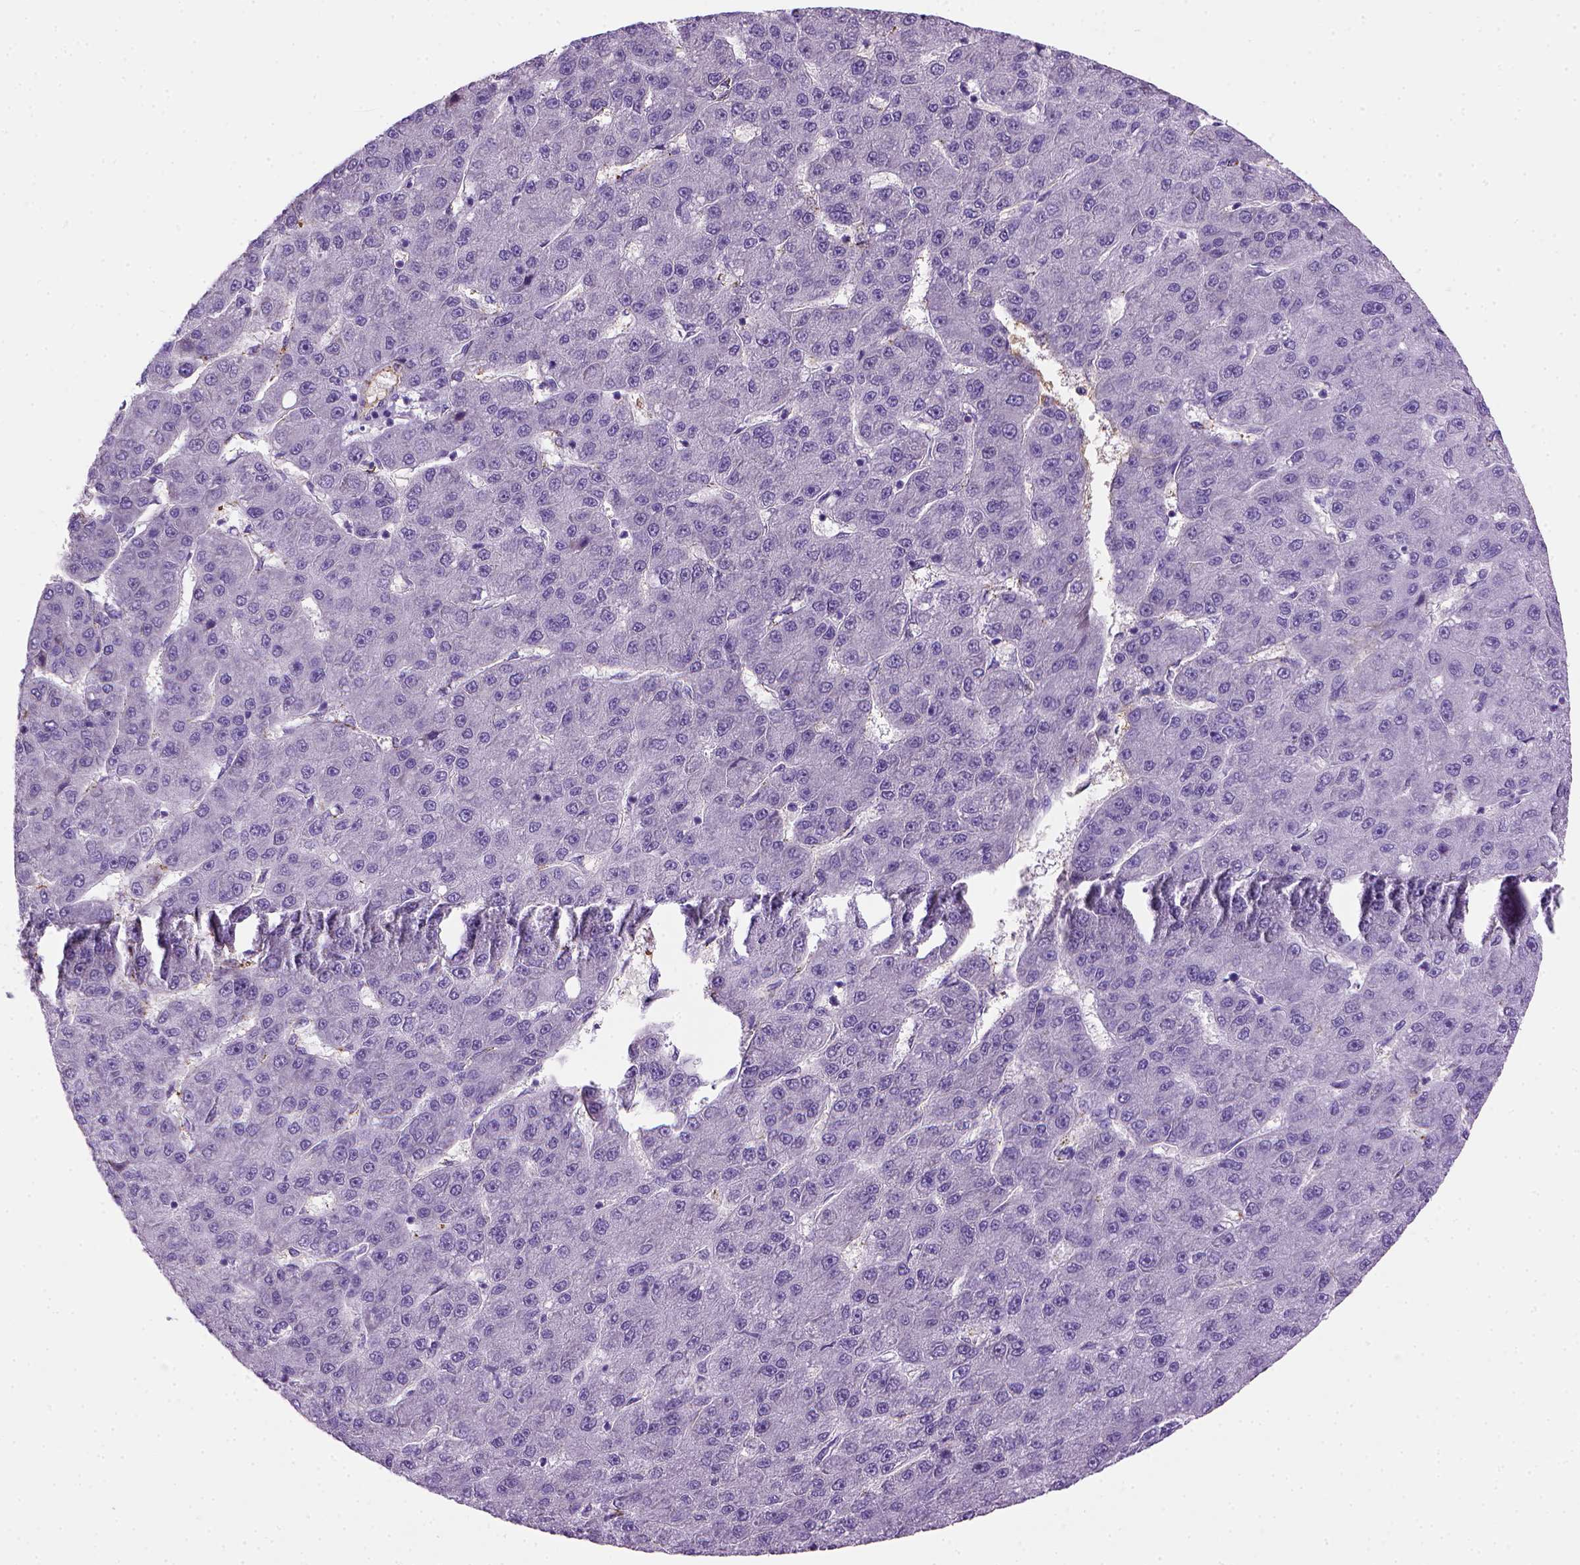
{"staining": {"intensity": "negative", "quantity": "none", "location": "none"}, "tissue": "liver cancer", "cell_type": "Tumor cells", "image_type": "cancer", "snomed": [{"axis": "morphology", "description": "Carcinoma, Hepatocellular, NOS"}, {"axis": "topography", "description": "Liver"}], "caption": "This is an immunohistochemistry histopathology image of liver hepatocellular carcinoma. There is no staining in tumor cells.", "gene": "VWF", "patient": {"sex": "male", "age": 67}}